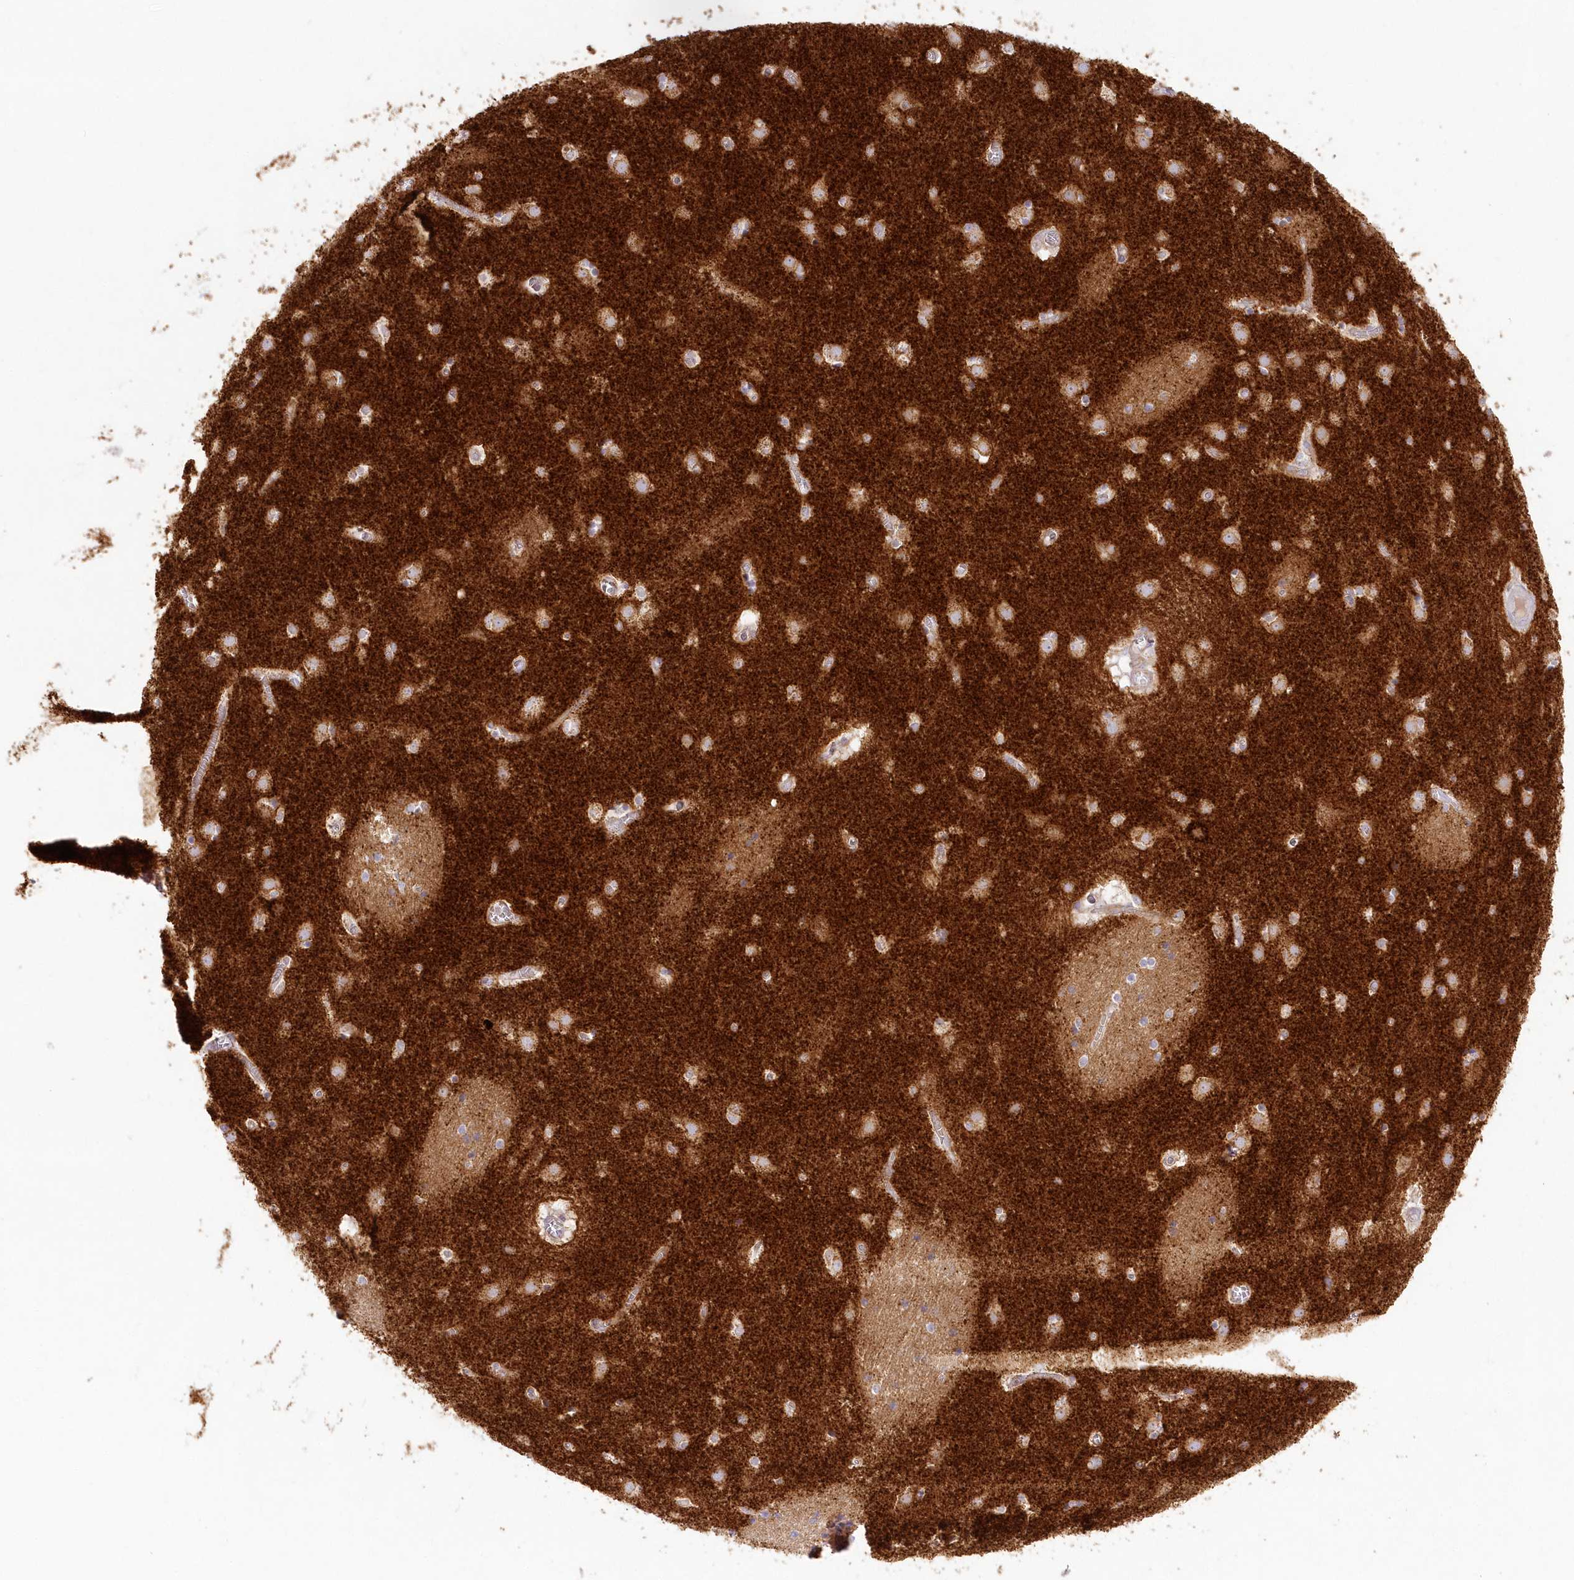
{"staining": {"intensity": "moderate", "quantity": "<25%", "location": "cytoplasmic/membranous"}, "tissue": "caudate", "cell_type": "Glial cells", "image_type": "normal", "snomed": [{"axis": "morphology", "description": "Normal tissue, NOS"}, {"axis": "topography", "description": "Lateral ventricle wall"}], "caption": "Immunohistochemistry (IHC) photomicrograph of benign caudate stained for a protein (brown), which displays low levels of moderate cytoplasmic/membranous positivity in about <25% of glial cells.", "gene": "TBC1D14", "patient": {"sex": "male", "age": 70}}